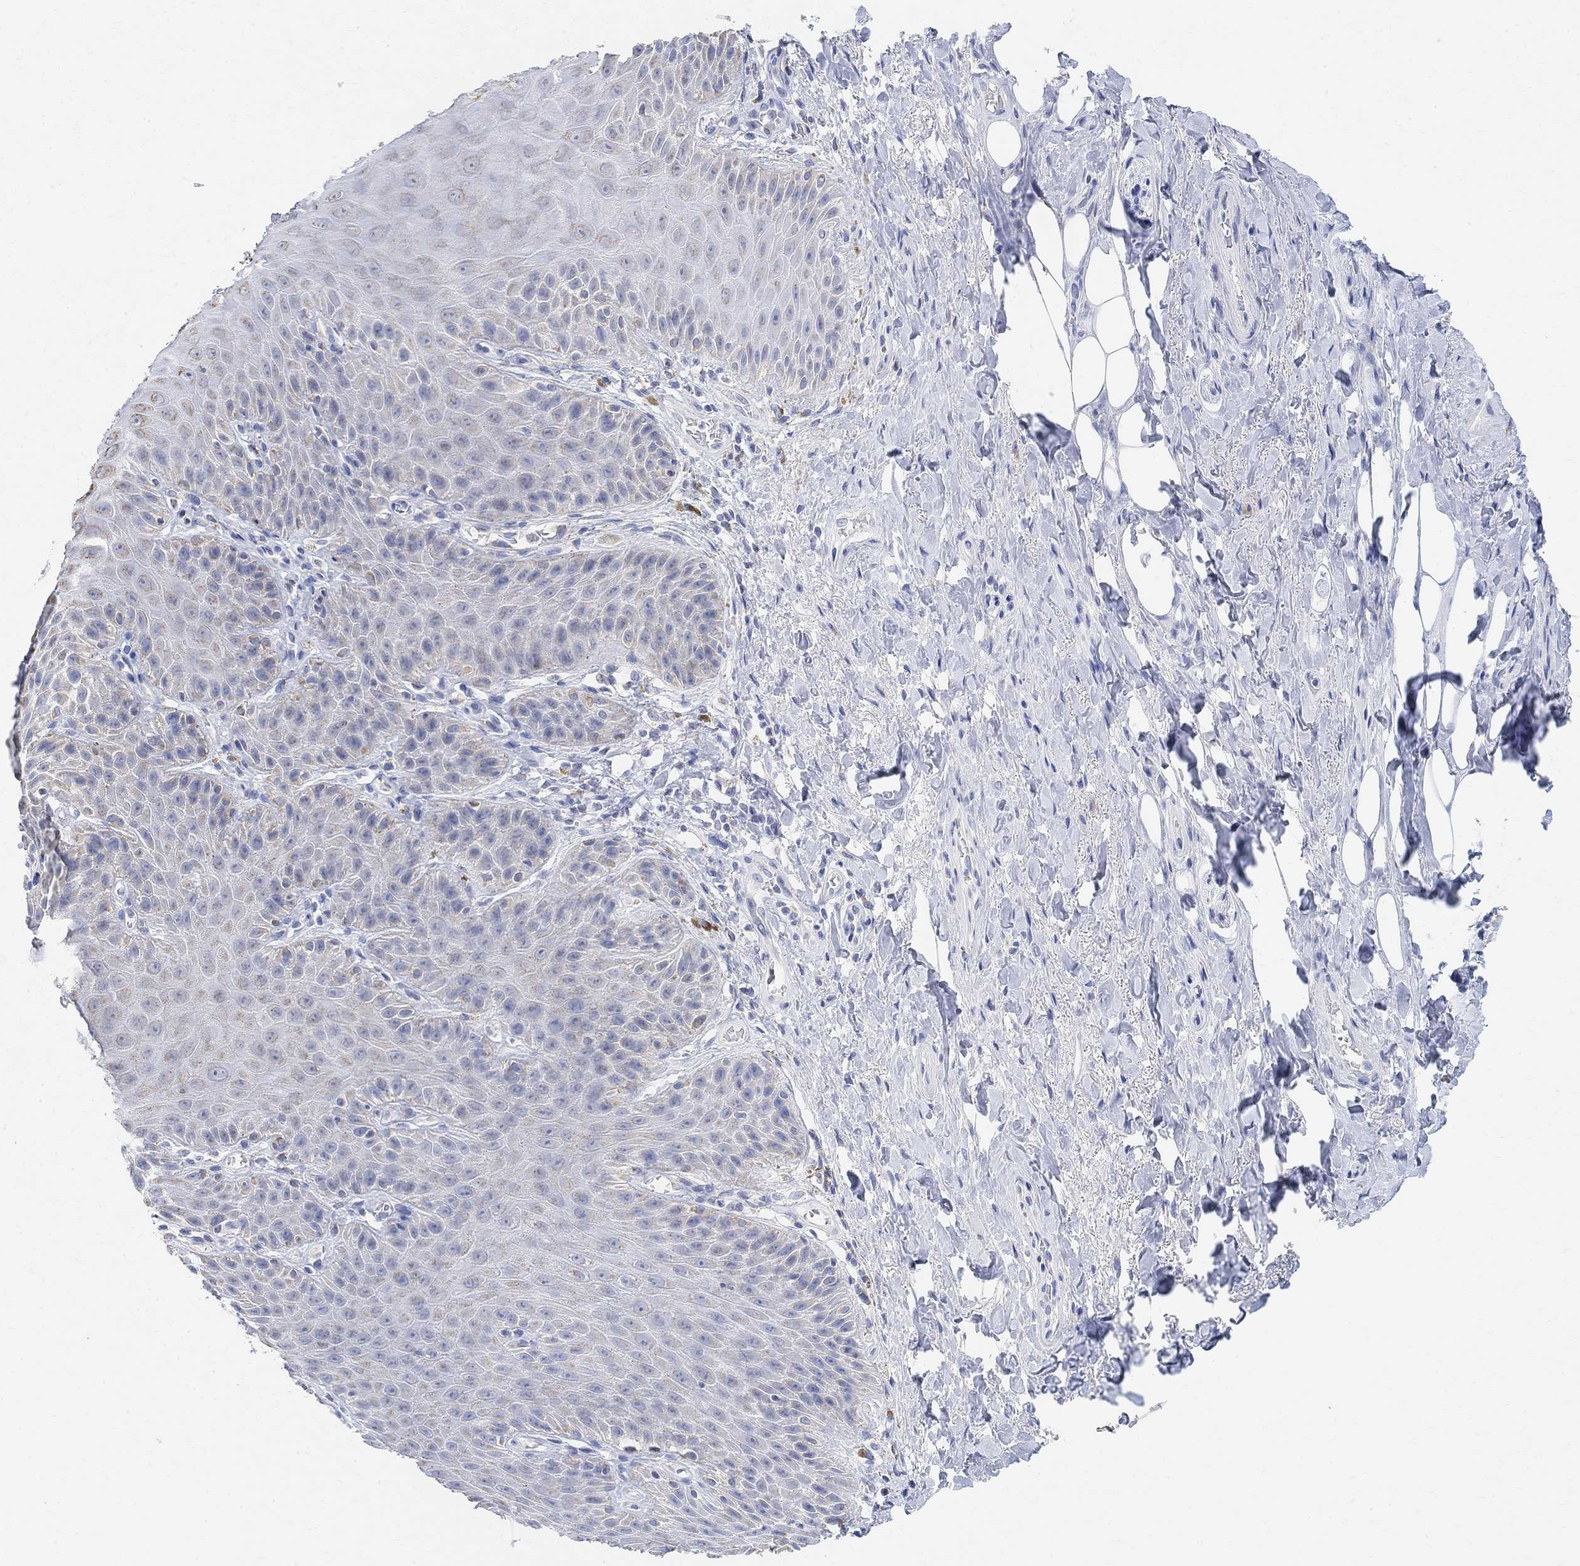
{"staining": {"intensity": "negative", "quantity": "none", "location": "none"}, "tissue": "skin", "cell_type": "Epidermal cells", "image_type": "normal", "snomed": [{"axis": "morphology", "description": "Normal tissue, NOS"}, {"axis": "topography", "description": "Anal"}, {"axis": "topography", "description": "Peripheral nerve tissue"}], "caption": "IHC of benign skin shows no expression in epidermal cells. (Stains: DAB IHC with hematoxylin counter stain, Microscopy: brightfield microscopy at high magnification).", "gene": "SYT12", "patient": {"sex": "male", "age": 53}}